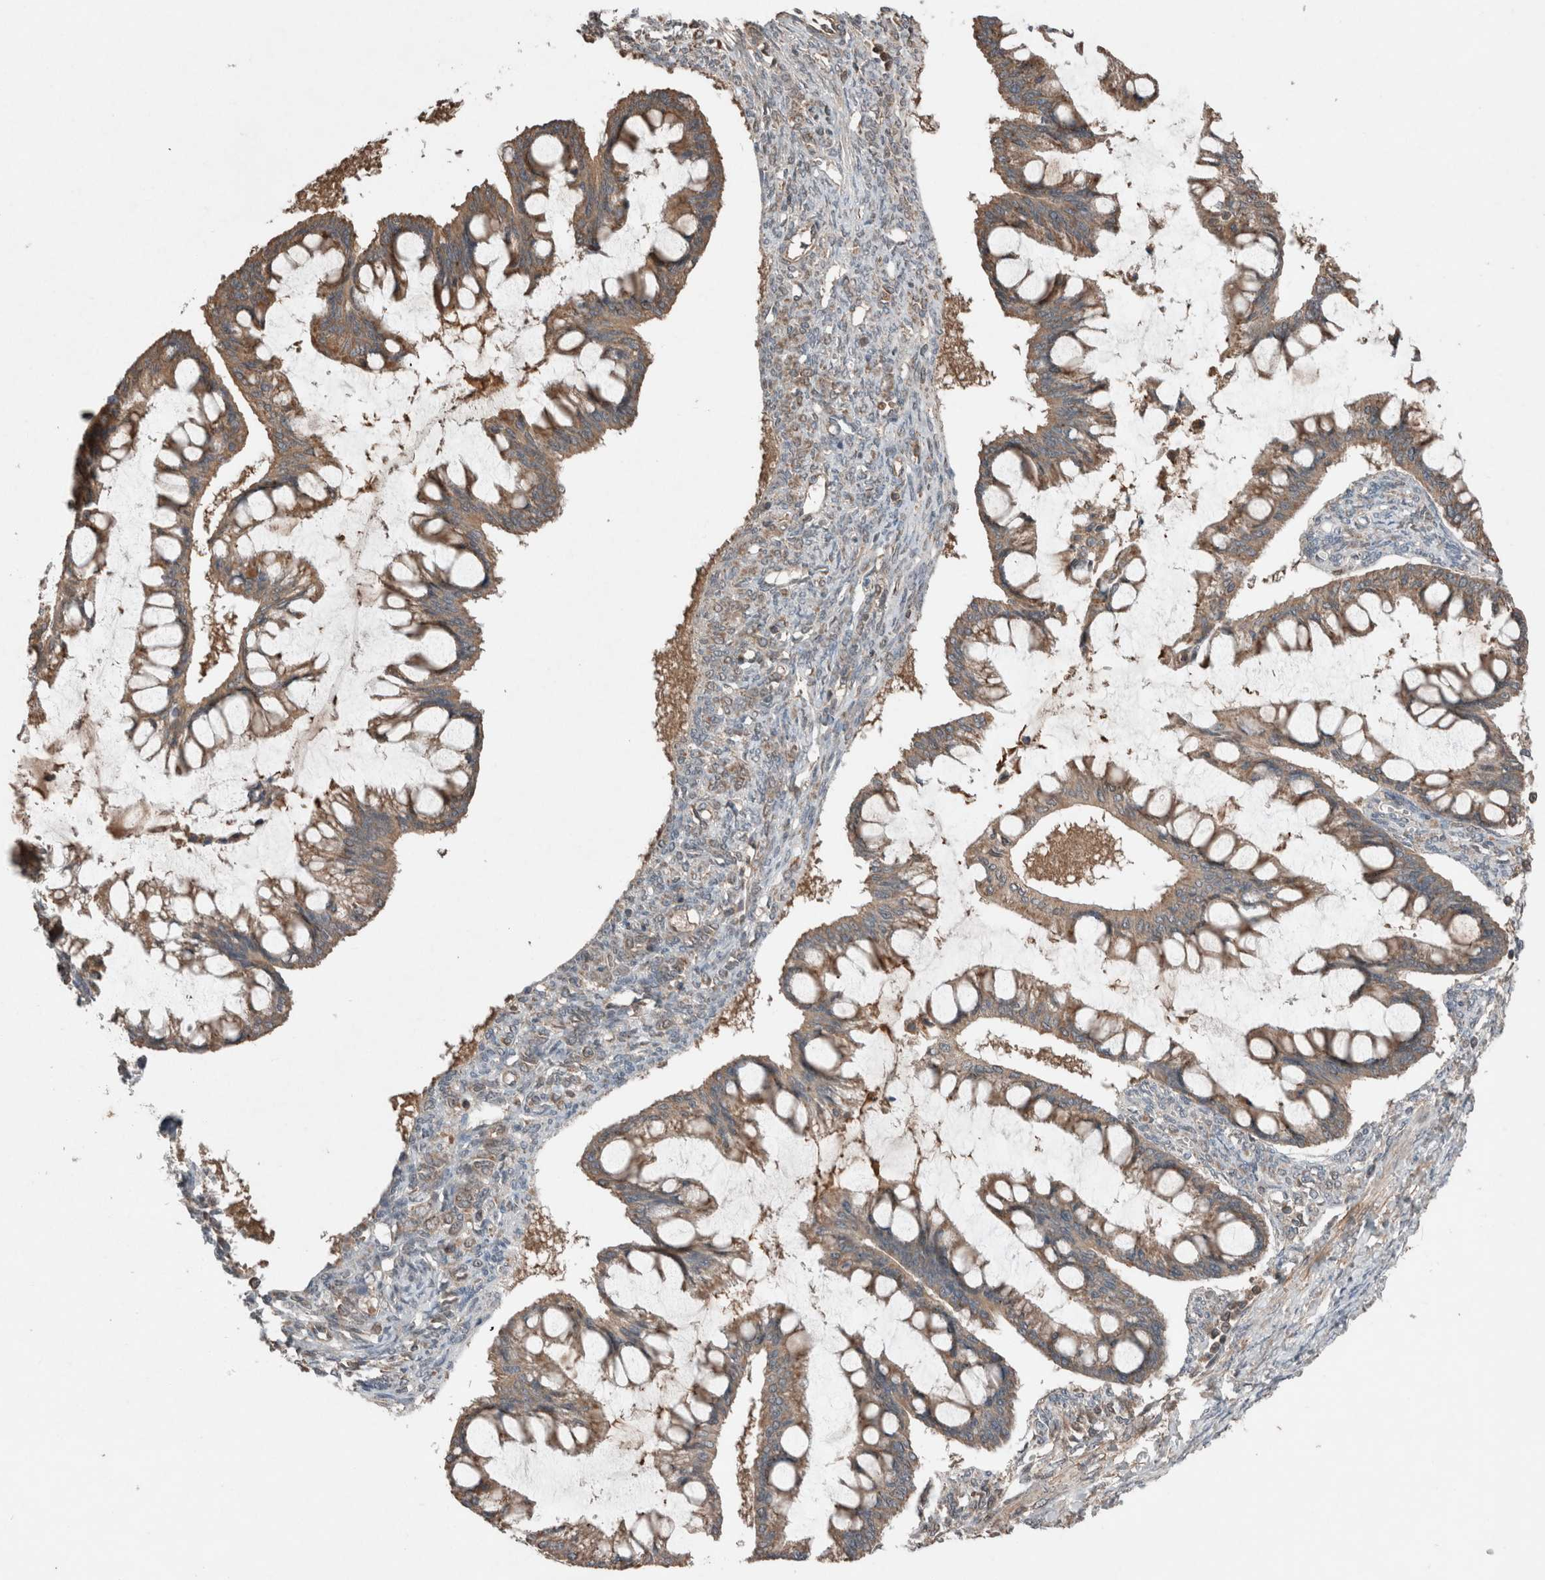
{"staining": {"intensity": "moderate", "quantity": ">75%", "location": "cytoplasmic/membranous"}, "tissue": "ovarian cancer", "cell_type": "Tumor cells", "image_type": "cancer", "snomed": [{"axis": "morphology", "description": "Cystadenocarcinoma, mucinous, NOS"}, {"axis": "topography", "description": "Ovary"}], "caption": "Protein staining of mucinous cystadenocarcinoma (ovarian) tissue reveals moderate cytoplasmic/membranous staining in about >75% of tumor cells. The protein of interest is stained brown, and the nuclei are stained in blue (DAB IHC with brightfield microscopy, high magnification).", "gene": "KLK14", "patient": {"sex": "female", "age": 73}}